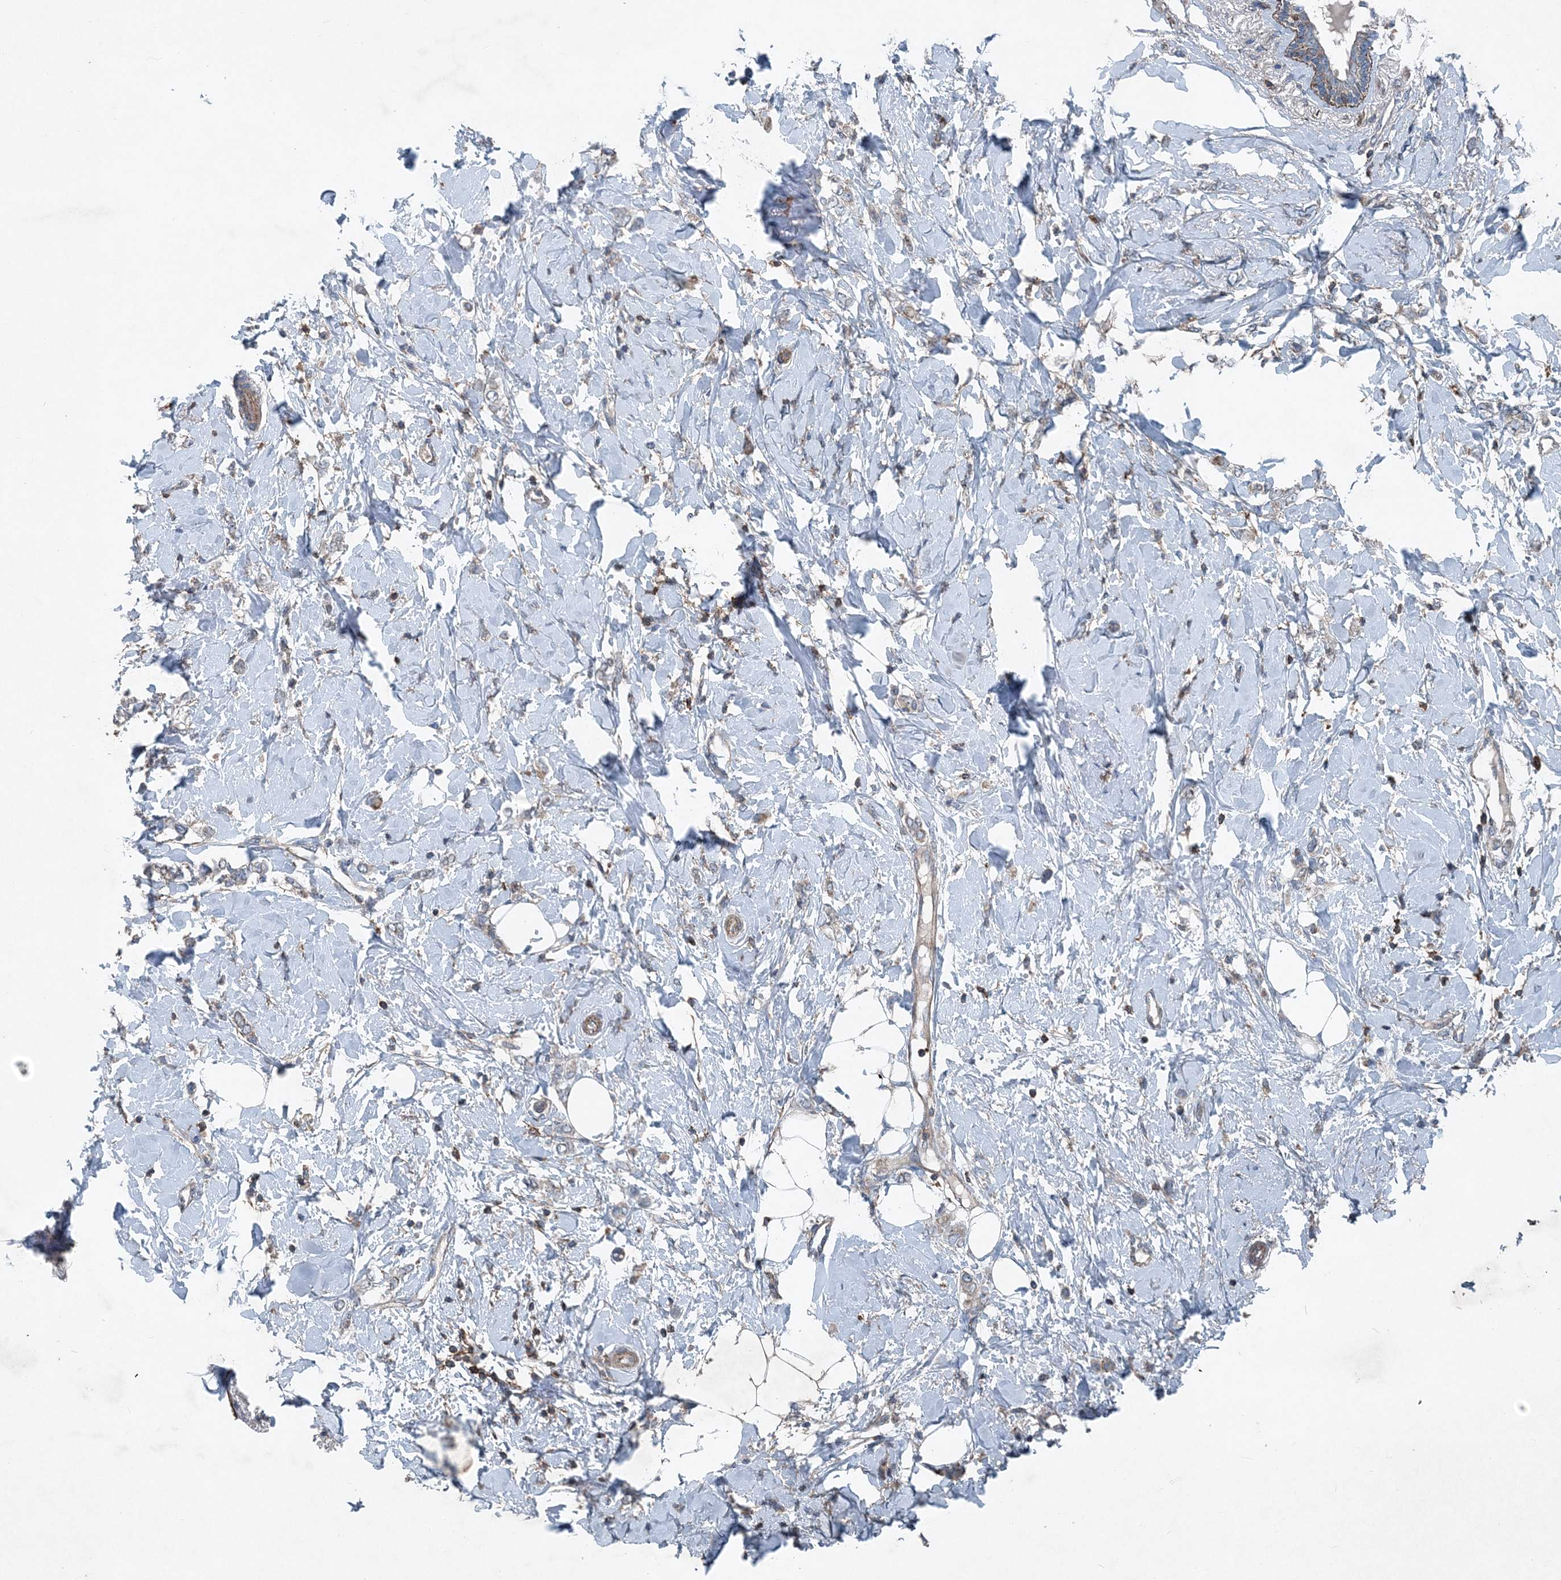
{"staining": {"intensity": "negative", "quantity": "none", "location": "none"}, "tissue": "breast cancer", "cell_type": "Tumor cells", "image_type": "cancer", "snomed": [{"axis": "morphology", "description": "Normal tissue, NOS"}, {"axis": "morphology", "description": "Lobular carcinoma"}, {"axis": "topography", "description": "Breast"}], "caption": "There is no significant expression in tumor cells of breast lobular carcinoma.", "gene": "DGUOK", "patient": {"sex": "female", "age": 47}}